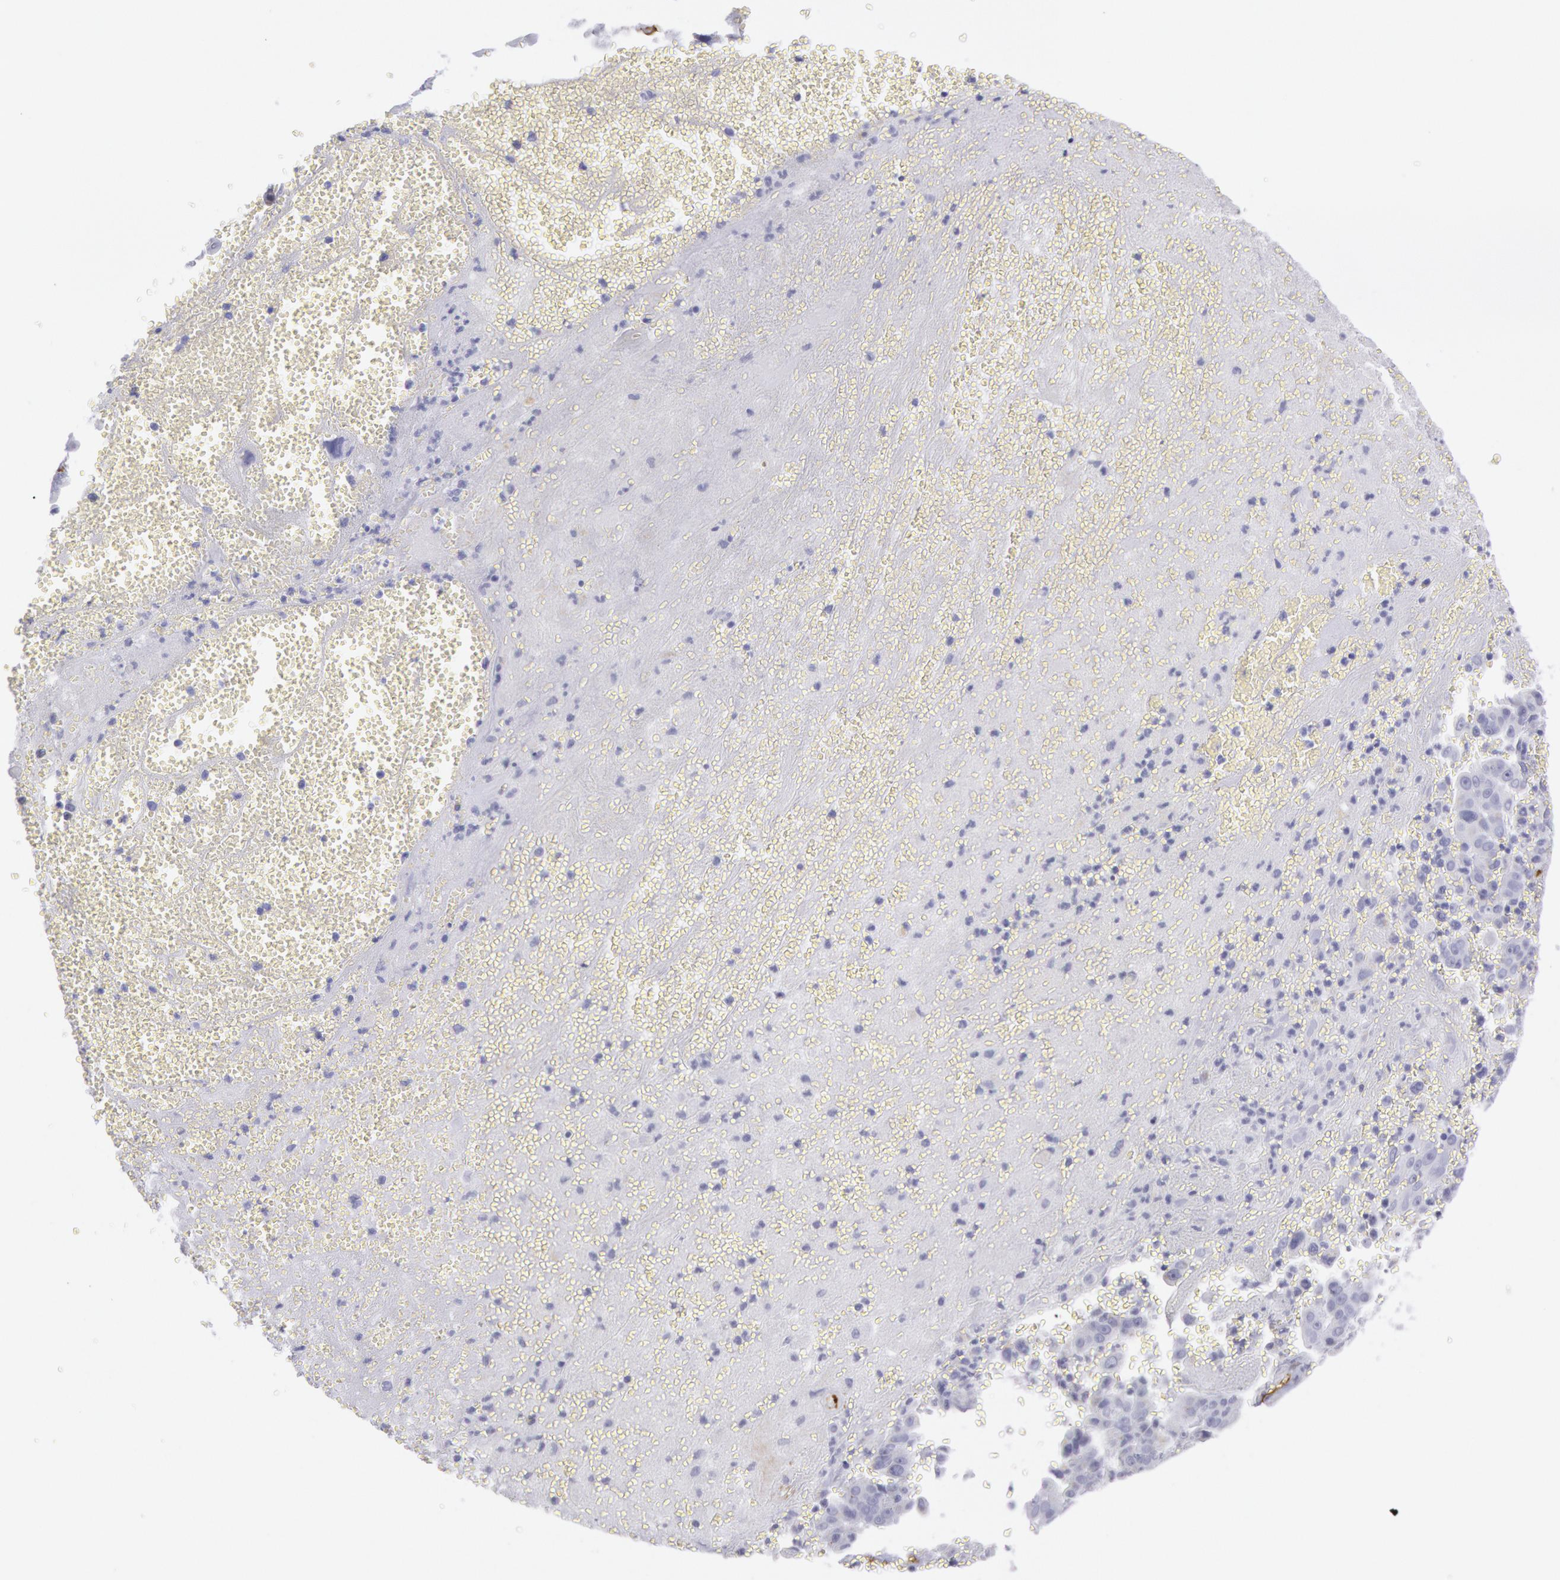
{"staining": {"intensity": "negative", "quantity": "none", "location": "none"}, "tissue": "liver cancer", "cell_type": "Tumor cells", "image_type": "cancer", "snomed": [{"axis": "morphology", "description": "Cholangiocarcinoma"}, {"axis": "topography", "description": "Liver"}], "caption": "This is a histopathology image of IHC staining of liver cholangiocarcinoma, which shows no staining in tumor cells. The staining is performed using DAB (3,3'-diaminobenzidine) brown chromogen with nuclei counter-stained in using hematoxylin.", "gene": "CDH13", "patient": {"sex": "female", "age": 79}}